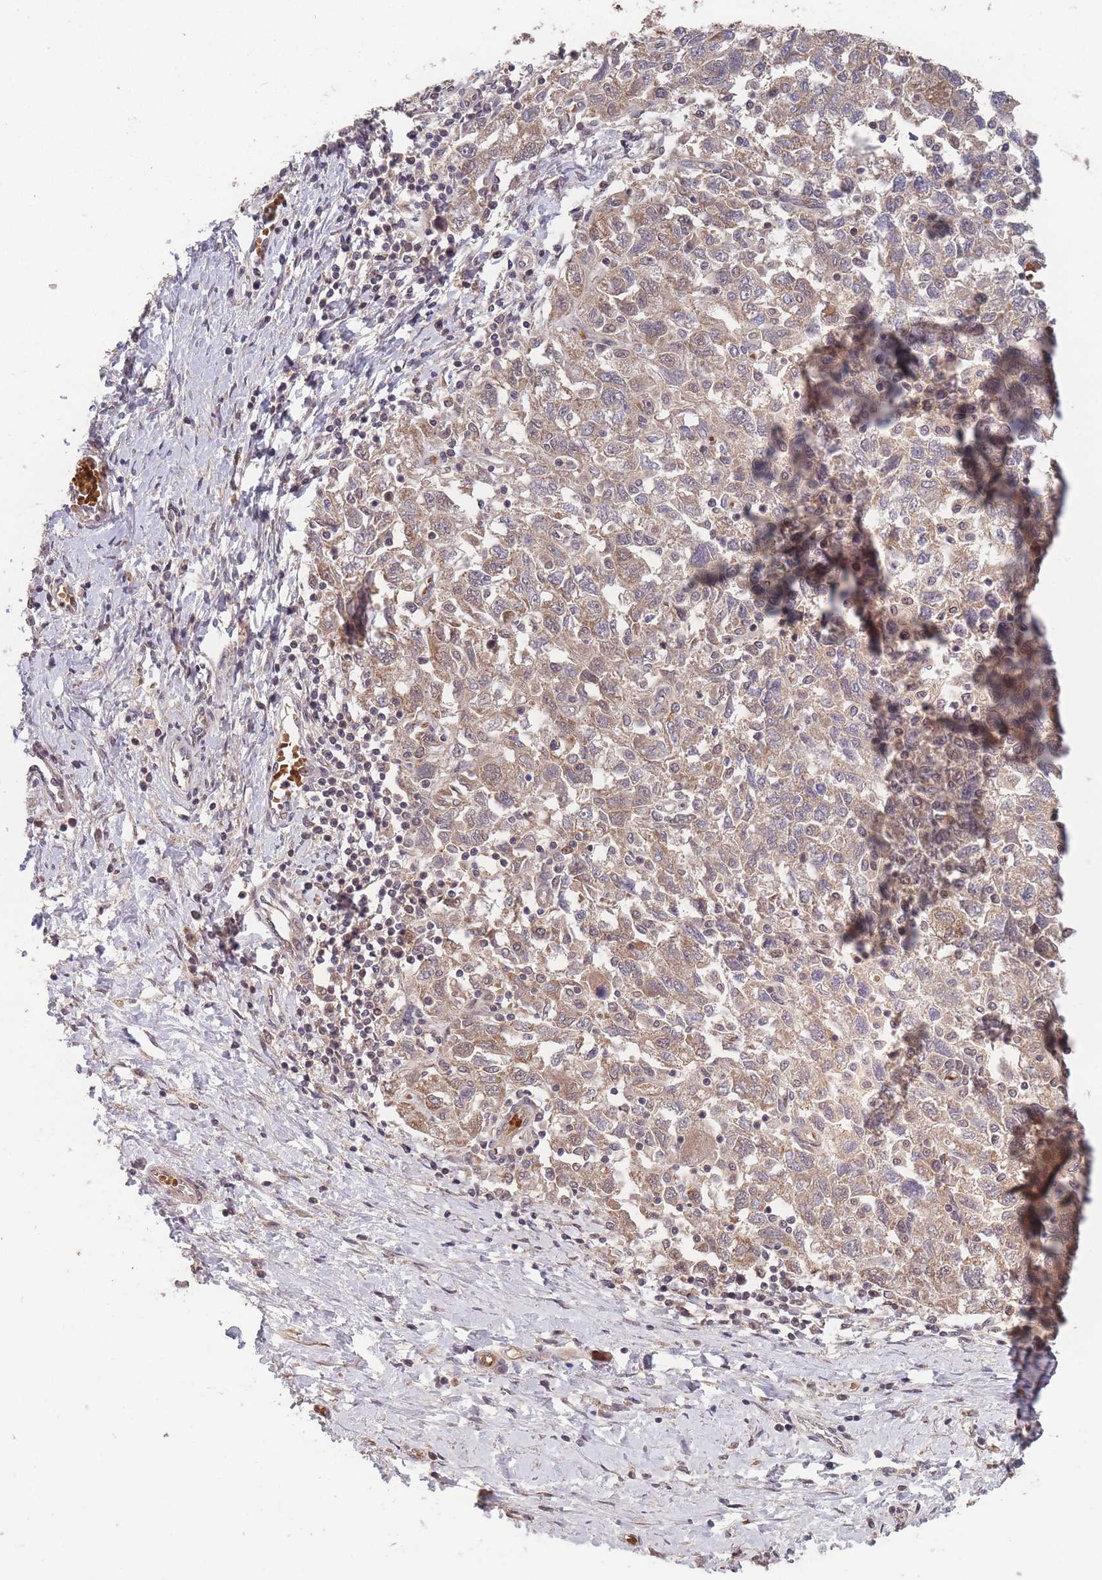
{"staining": {"intensity": "moderate", "quantity": "25%-75%", "location": "cytoplasmic/membranous"}, "tissue": "ovarian cancer", "cell_type": "Tumor cells", "image_type": "cancer", "snomed": [{"axis": "morphology", "description": "Carcinoma, NOS"}, {"axis": "morphology", "description": "Cystadenocarcinoma, serous, NOS"}, {"axis": "topography", "description": "Ovary"}], "caption": "Moderate cytoplasmic/membranous positivity is identified in about 25%-75% of tumor cells in ovarian serous cystadenocarcinoma.", "gene": "SF3B1", "patient": {"sex": "female", "age": 69}}